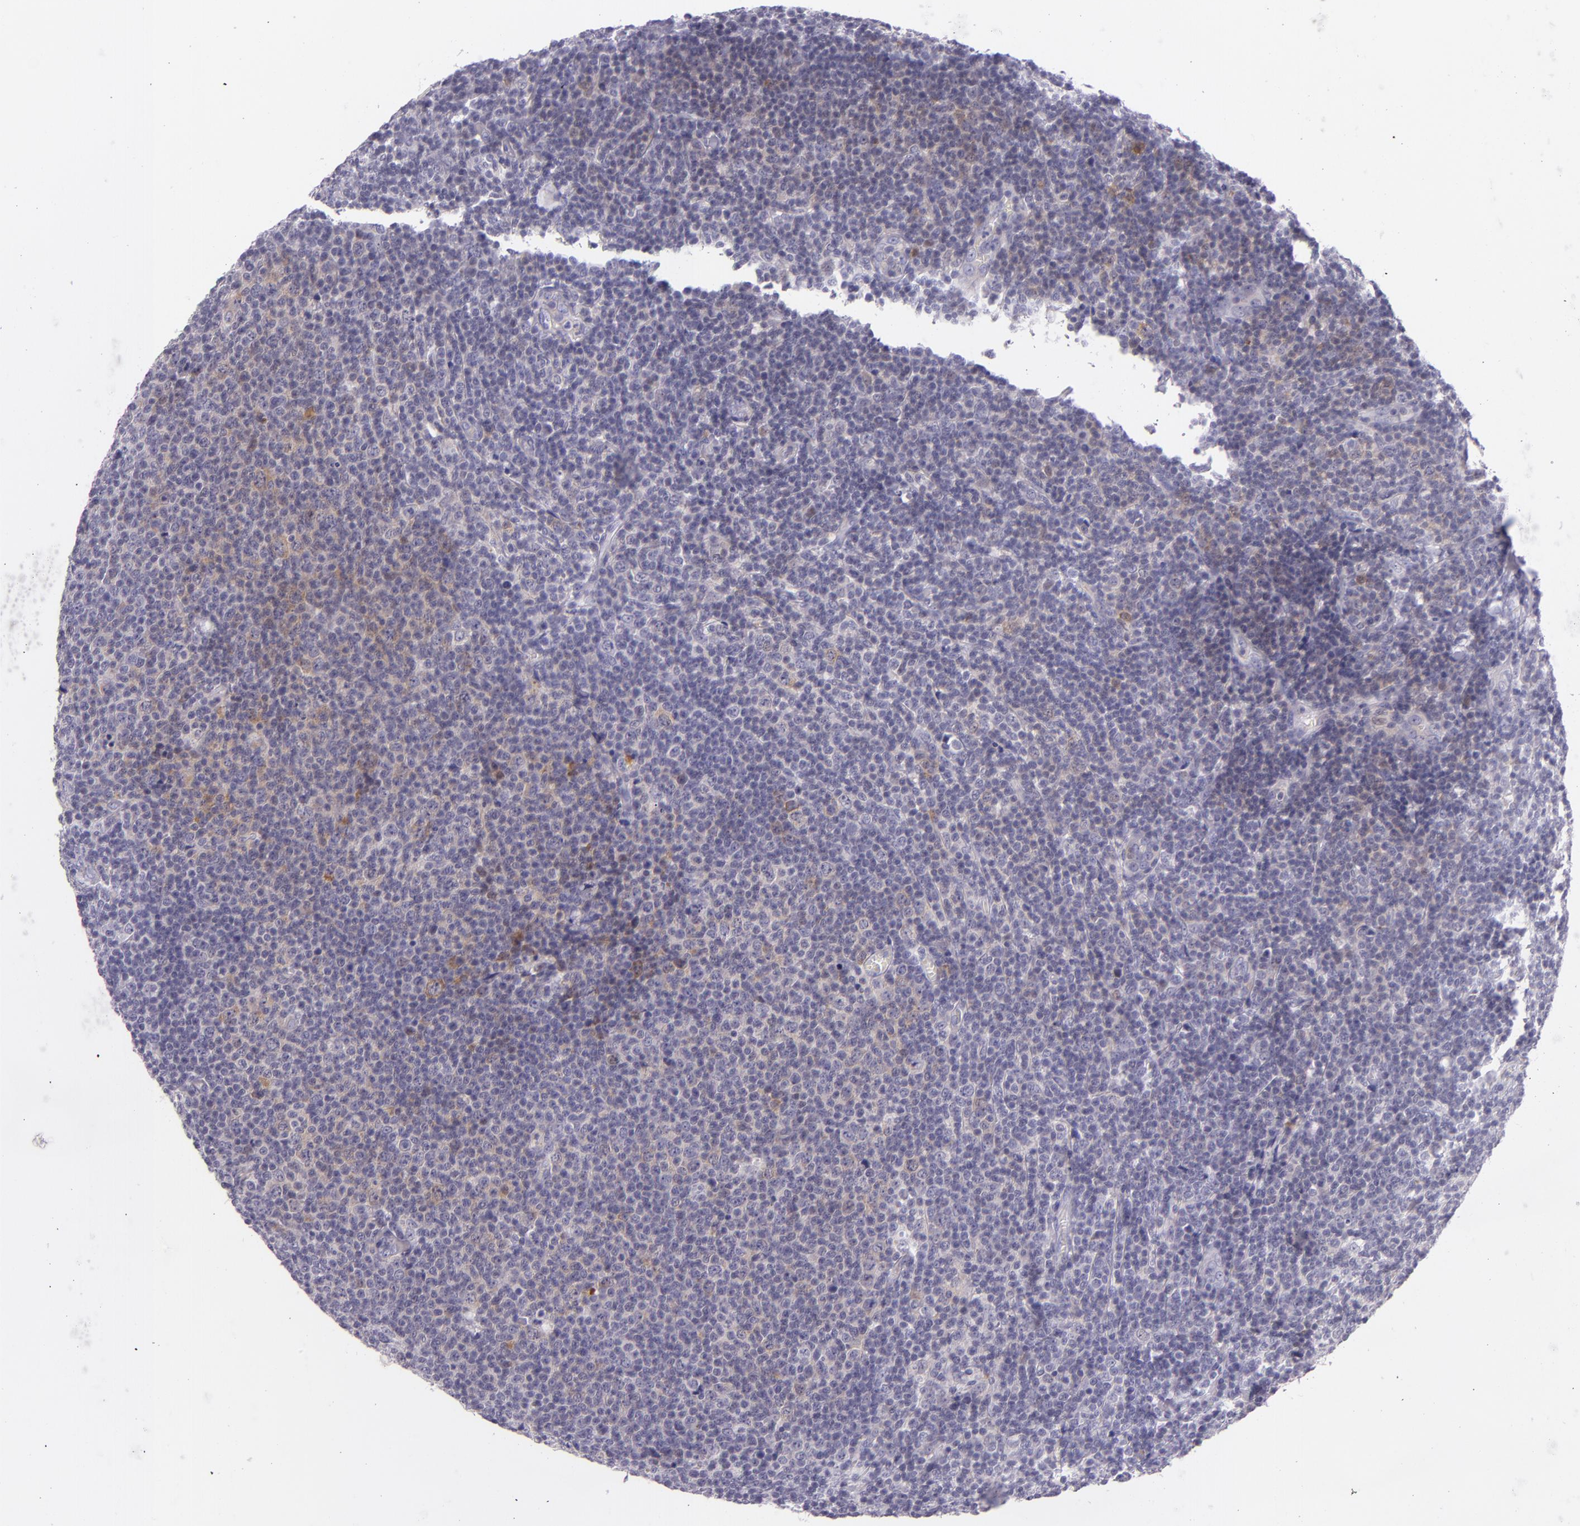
{"staining": {"intensity": "weak", "quantity": "25%-75%", "location": "cytoplasmic/membranous"}, "tissue": "lymphoma", "cell_type": "Tumor cells", "image_type": "cancer", "snomed": [{"axis": "morphology", "description": "Malignant lymphoma, non-Hodgkin's type, Low grade"}, {"axis": "topography", "description": "Lymph node"}], "caption": "This histopathology image shows IHC staining of lymphoma, with low weak cytoplasmic/membranous expression in approximately 25%-75% of tumor cells.", "gene": "HSP90AA1", "patient": {"sex": "male", "age": 74}}